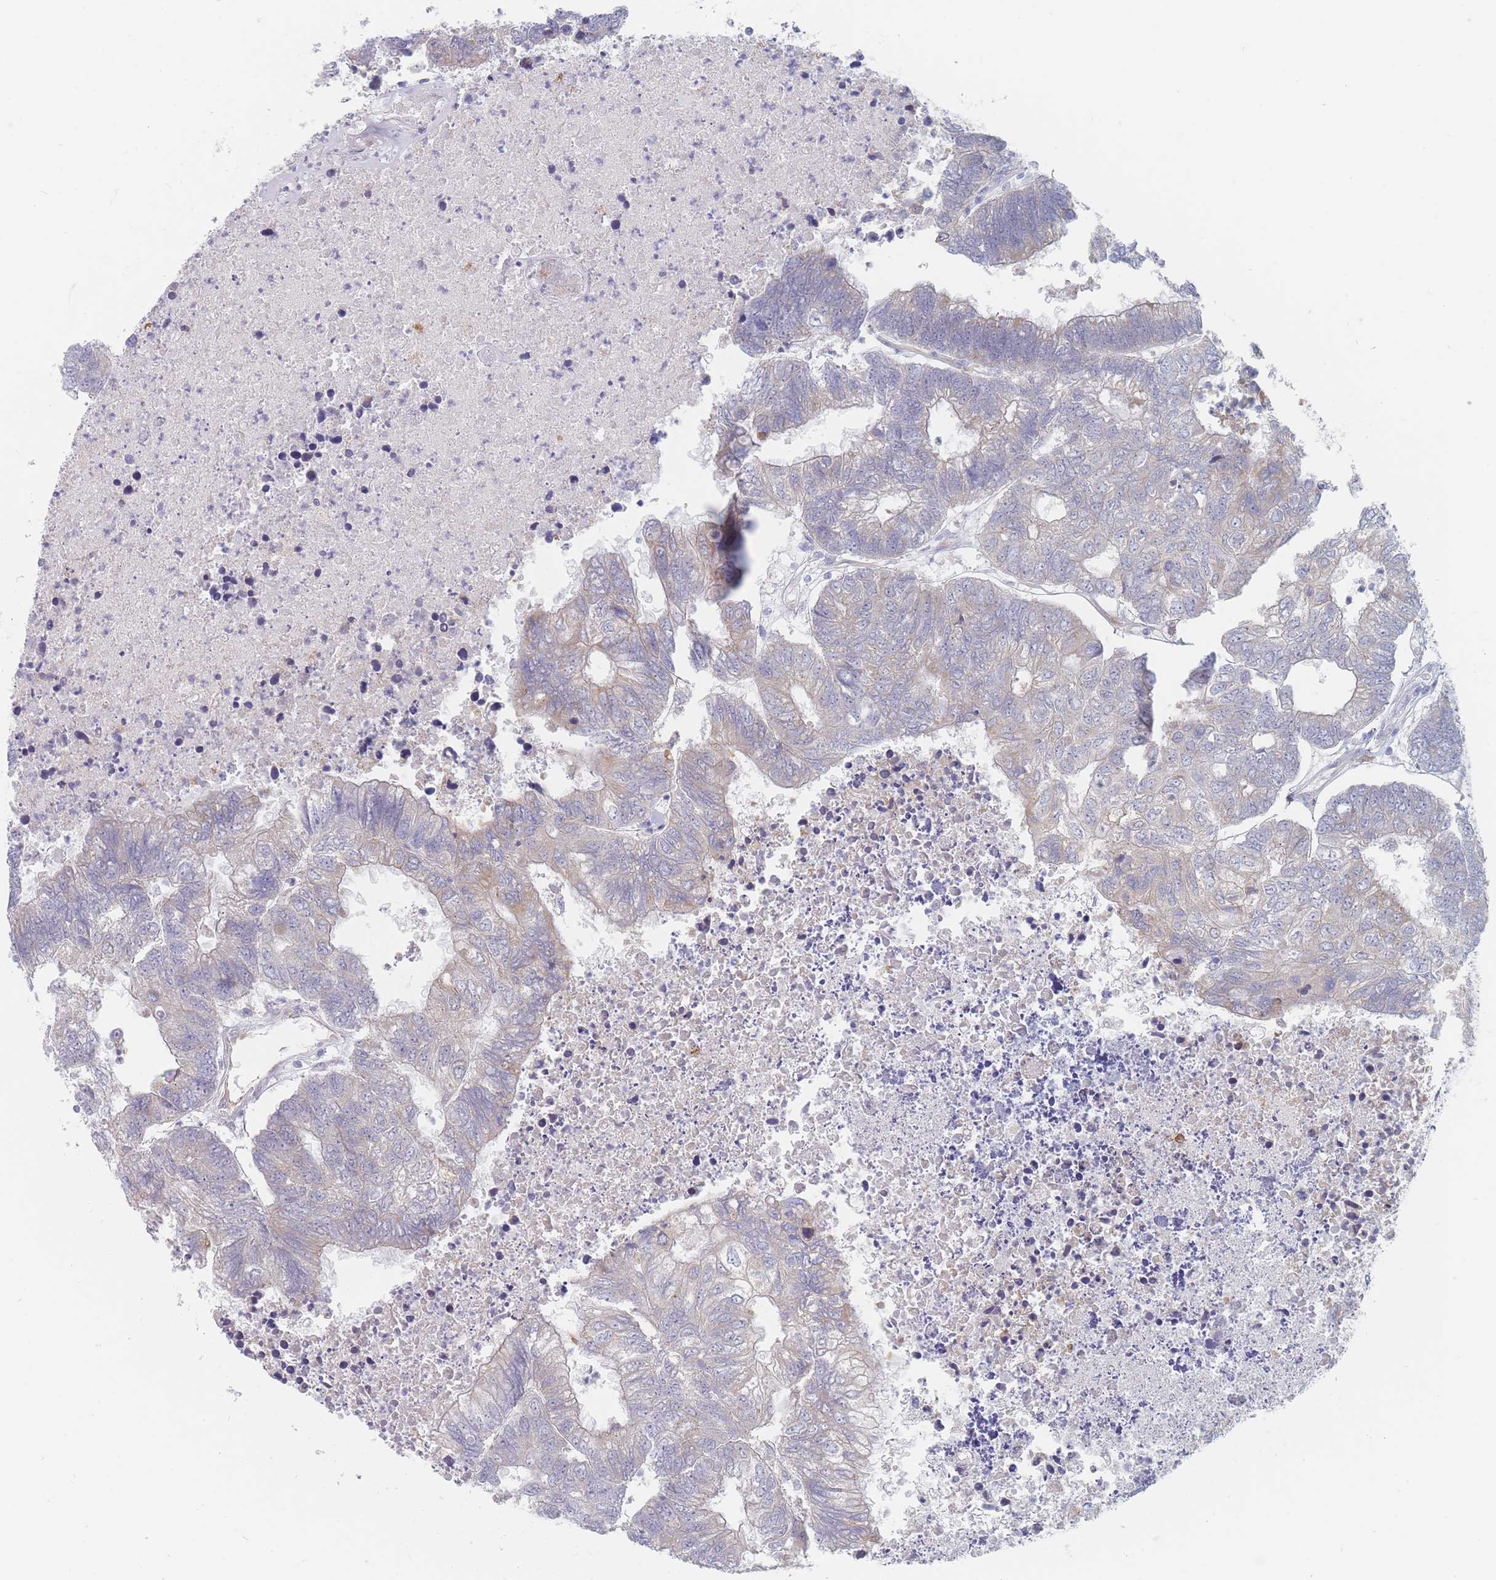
{"staining": {"intensity": "negative", "quantity": "none", "location": "none"}, "tissue": "colorectal cancer", "cell_type": "Tumor cells", "image_type": "cancer", "snomed": [{"axis": "morphology", "description": "Adenocarcinoma, NOS"}, {"axis": "topography", "description": "Colon"}], "caption": "Immunohistochemical staining of human colorectal adenocarcinoma displays no significant staining in tumor cells. (DAB IHC, high magnification).", "gene": "ERBIN", "patient": {"sex": "female", "age": 48}}